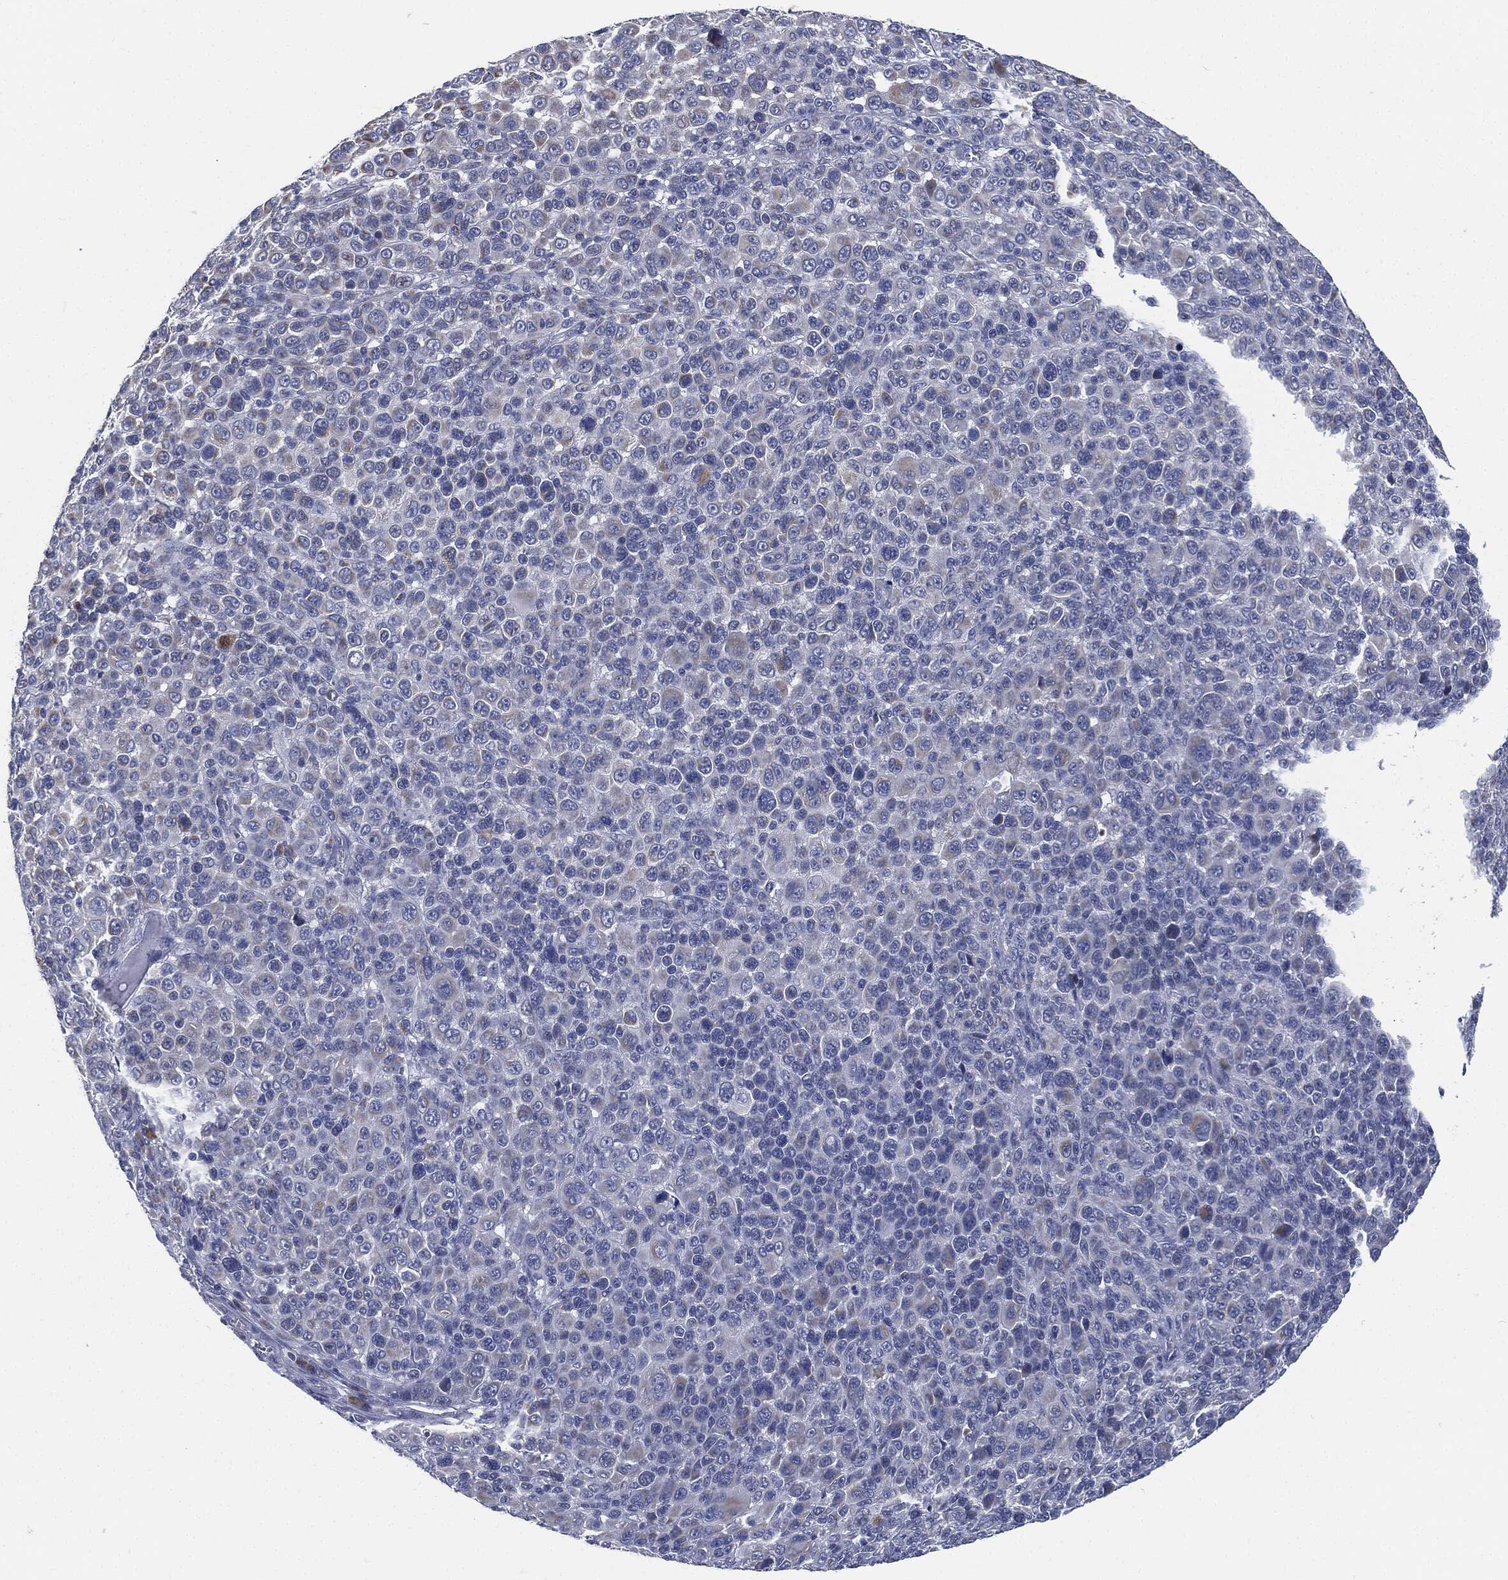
{"staining": {"intensity": "weak", "quantity": "<25%", "location": "cytoplasmic/membranous"}, "tissue": "melanoma", "cell_type": "Tumor cells", "image_type": "cancer", "snomed": [{"axis": "morphology", "description": "Malignant melanoma, NOS"}, {"axis": "topography", "description": "Skin"}], "caption": "Protein analysis of malignant melanoma demonstrates no significant expression in tumor cells. The staining was performed using DAB (3,3'-diaminobenzidine) to visualize the protein expression in brown, while the nuclei were stained in blue with hematoxylin (Magnification: 20x).", "gene": "SIGLEC9", "patient": {"sex": "female", "age": 57}}